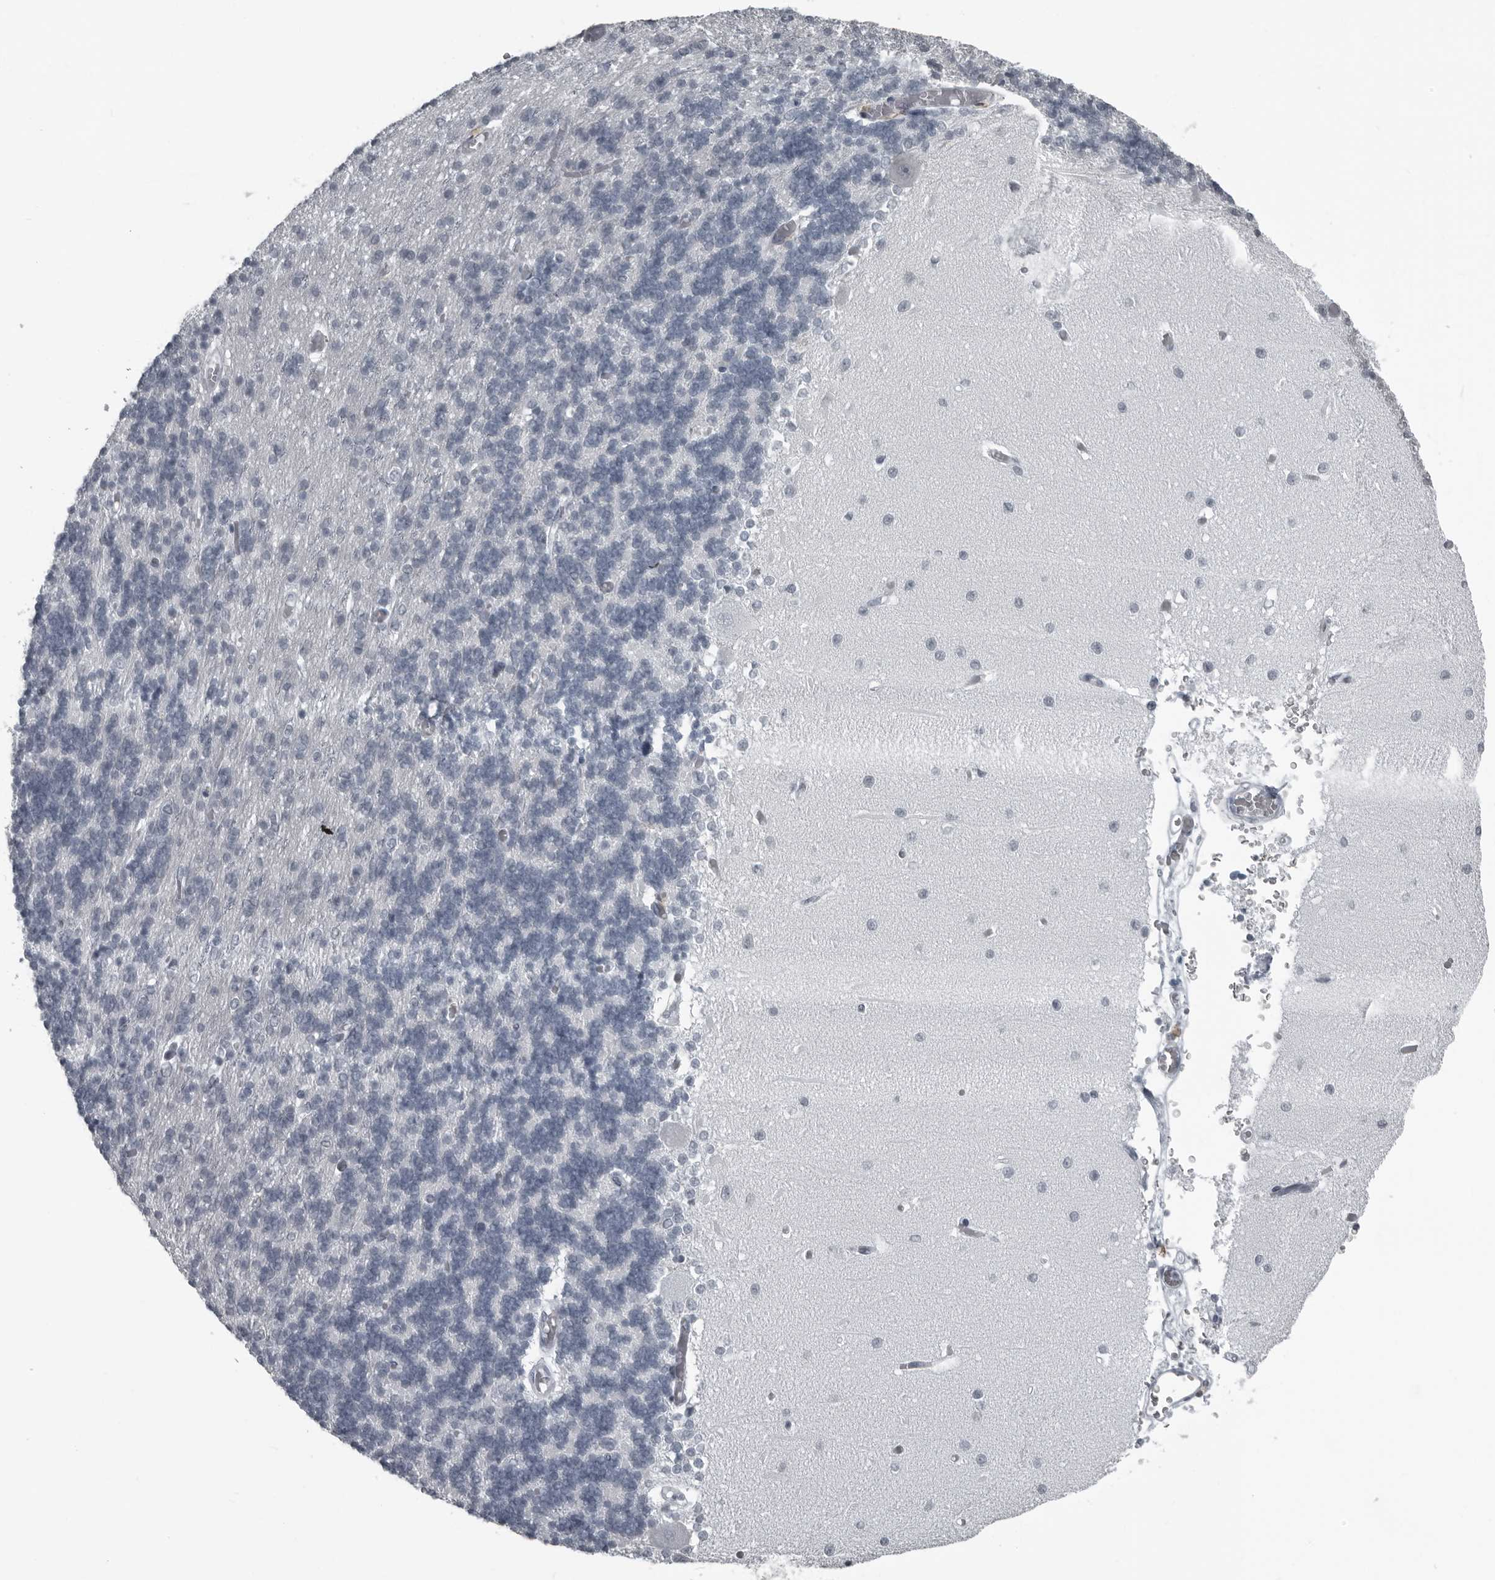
{"staining": {"intensity": "negative", "quantity": "none", "location": "none"}, "tissue": "cerebellum", "cell_type": "Cells in granular layer", "image_type": "normal", "snomed": [{"axis": "morphology", "description": "Normal tissue, NOS"}, {"axis": "topography", "description": "Cerebellum"}], "caption": "Immunohistochemistry micrograph of unremarkable human cerebellum stained for a protein (brown), which reveals no positivity in cells in granular layer. (Stains: DAB (3,3'-diaminobenzidine) immunohistochemistry (IHC) with hematoxylin counter stain, Microscopy: brightfield microscopy at high magnification).", "gene": "RTCA", "patient": {"sex": "male", "age": 37}}